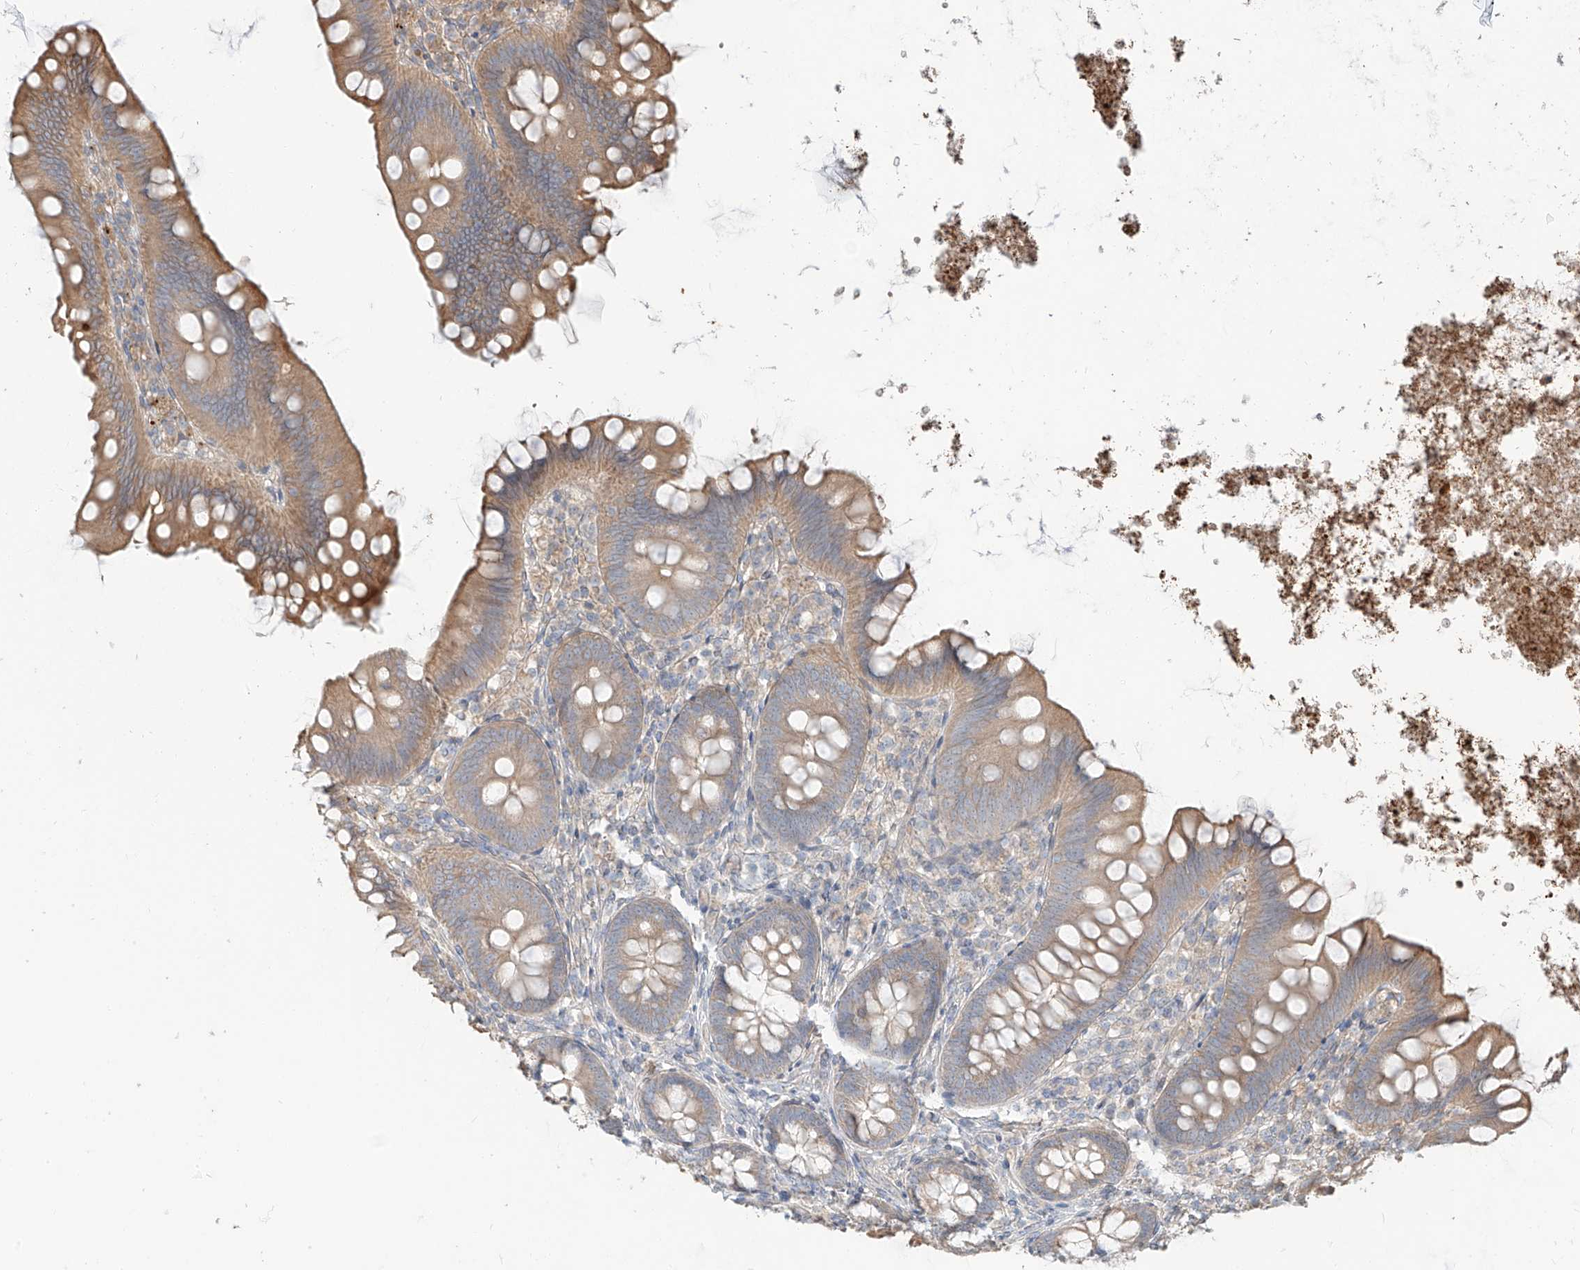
{"staining": {"intensity": "moderate", "quantity": ">75%", "location": "cytoplasmic/membranous"}, "tissue": "appendix", "cell_type": "Glandular cells", "image_type": "normal", "snomed": [{"axis": "morphology", "description": "Normal tissue, NOS"}, {"axis": "topography", "description": "Appendix"}], "caption": "A medium amount of moderate cytoplasmic/membranous staining is present in approximately >75% of glandular cells in unremarkable appendix. (Stains: DAB (3,3'-diaminobenzidine) in brown, nuclei in blue, Microscopy: brightfield microscopy at high magnification).", "gene": "CEP162", "patient": {"sex": "female", "age": 62}}